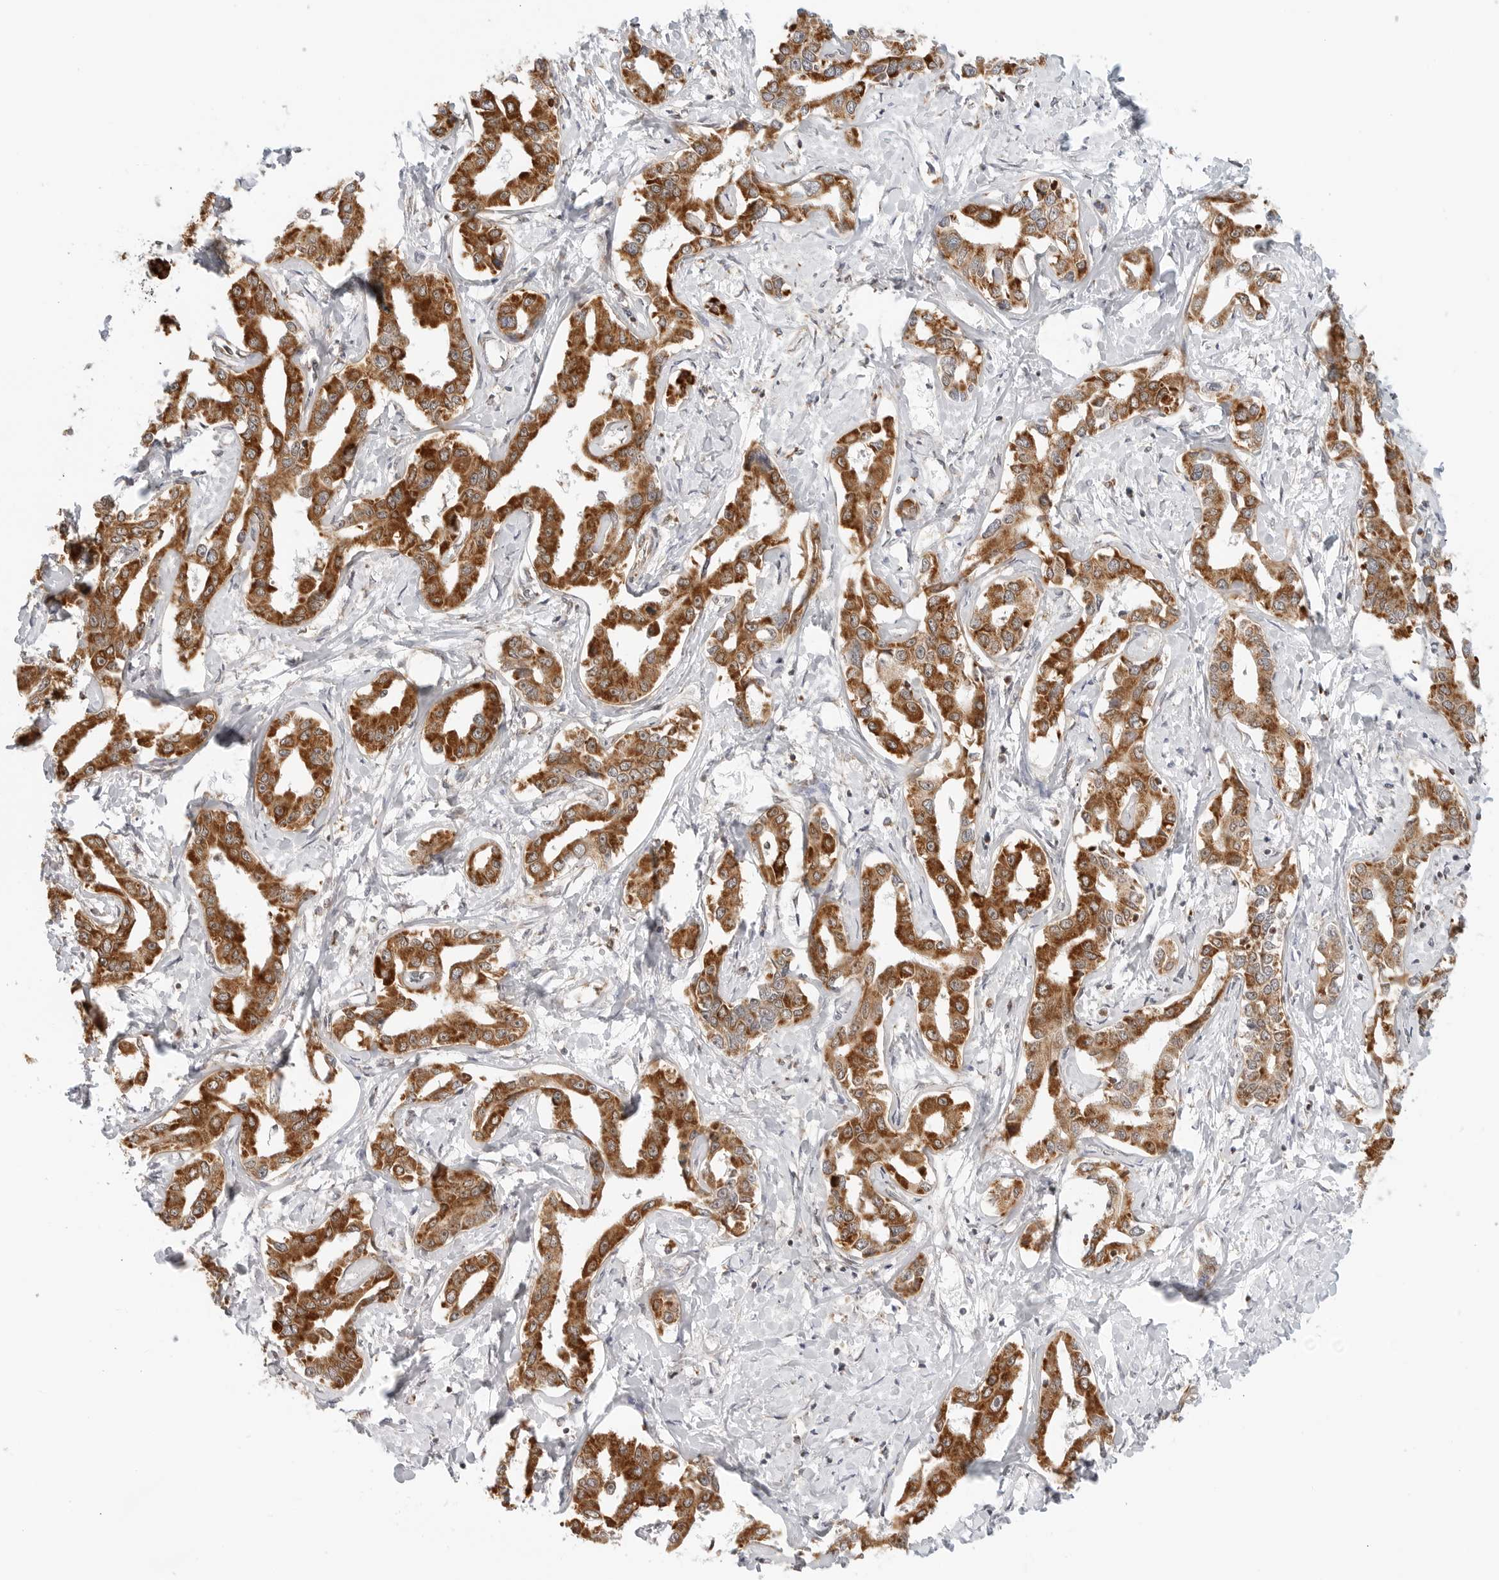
{"staining": {"intensity": "strong", "quantity": ">75%", "location": "cytoplasmic/membranous"}, "tissue": "liver cancer", "cell_type": "Tumor cells", "image_type": "cancer", "snomed": [{"axis": "morphology", "description": "Cholangiocarcinoma"}, {"axis": "topography", "description": "Liver"}], "caption": "Immunohistochemistry (DAB) staining of liver cancer (cholangiocarcinoma) reveals strong cytoplasmic/membranous protein staining in approximately >75% of tumor cells. The protein is shown in brown color, while the nuclei are stained blue.", "gene": "POLR3GL", "patient": {"sex": "male", "age": 59}}